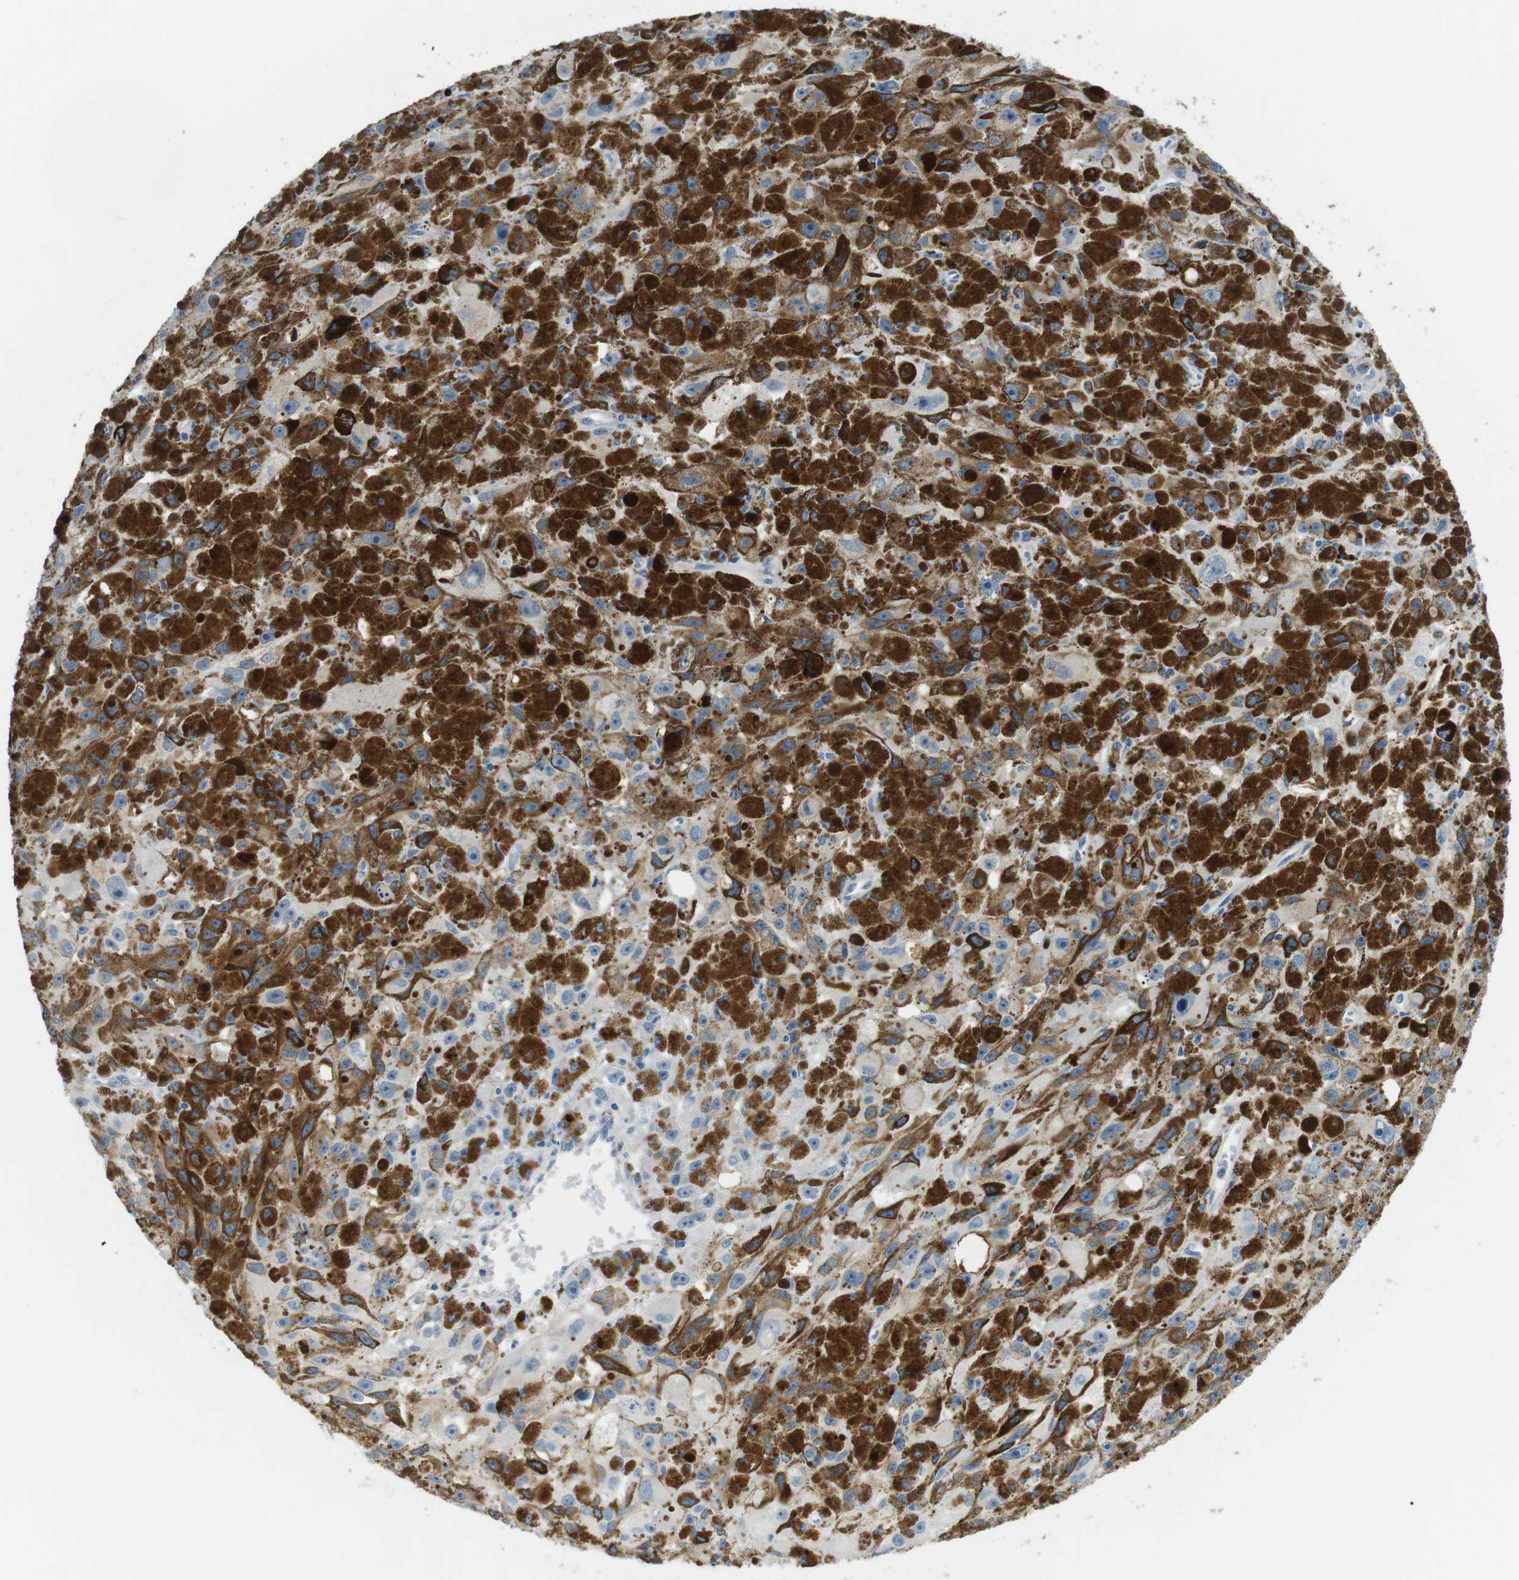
{"staining": {"intensity": "negative", "quantity": "none", "location": "none"}, "tissue": "melanoma", "cell_type": "Tumor cells", "image_type": "cancer", "snomed": [{"axis": "morphology", "description": "Malignant melanoma, NOS"}, {"axis": "topography", "description": "Skin"}], "caption": "DAB immunohistochemical staining of malignant melanoma demonstrates no significant expression in tumor cells. Nuclei are stained in blue.", "gene": "FCGRT", "patient": {"sex": "female", "age": 104}}